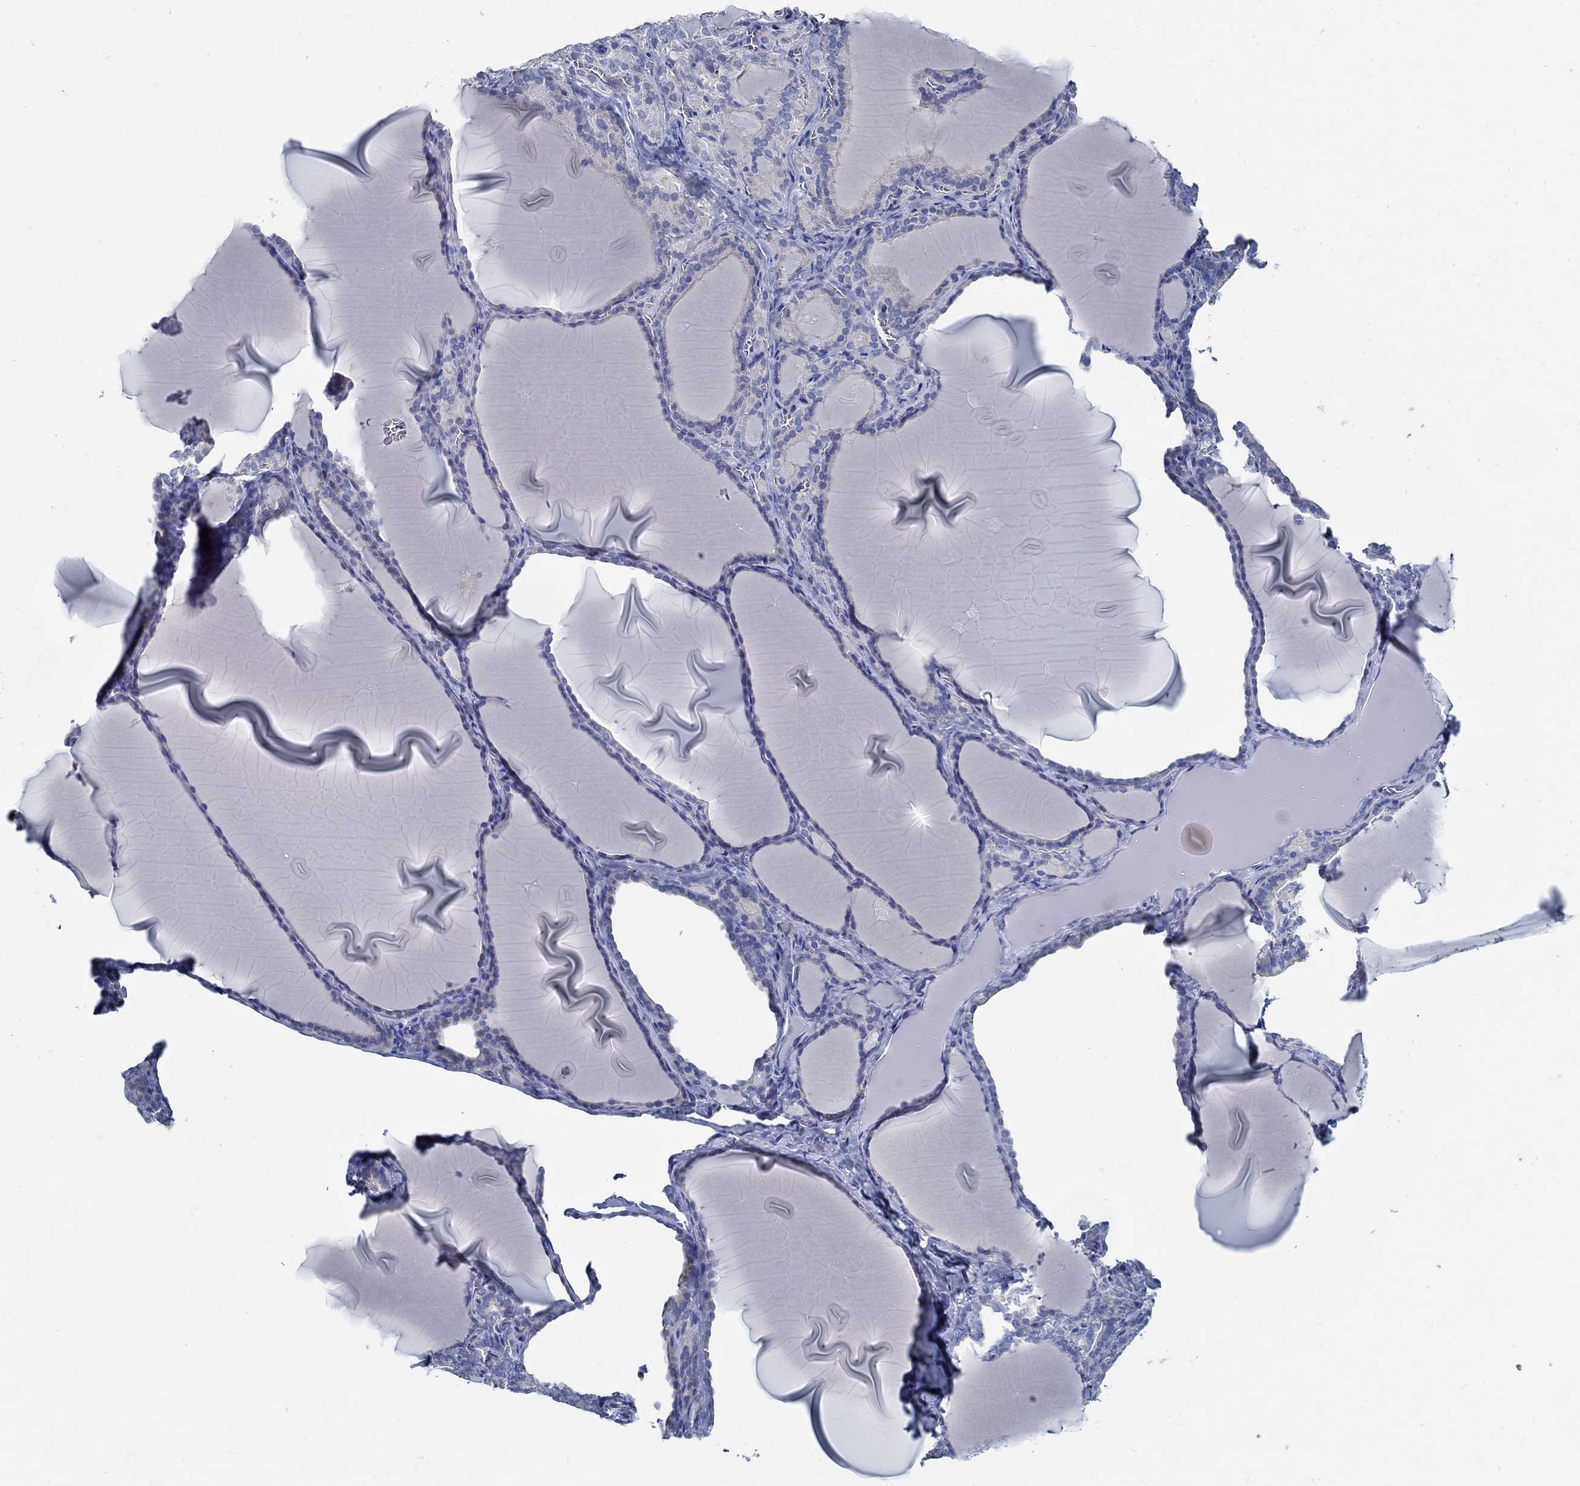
{"staining": {"intensity": "negative", "quantity": "none", "location": "none"}, "tissue": "thyroid gland", "cell_type": "Glandular cells", "image_type": "normal", "snomed": [{"axis": "morphology", "description": "Normal tissue, NOS"}, {"axis": "morphology", "description": "Hyperplasia, NOS"}, {"axis": "topography", "description": "Thyroid gland"}], "caption": "Immunohistochemistry (IHC) image of normal thyroid gland: human thyroid gland stained with DAB shows no significant protein positivity in glandular cells. (DAB IHC, high magnification).", "gene": "C15orf39", "patient": {"sex": "female", "age": 27}}